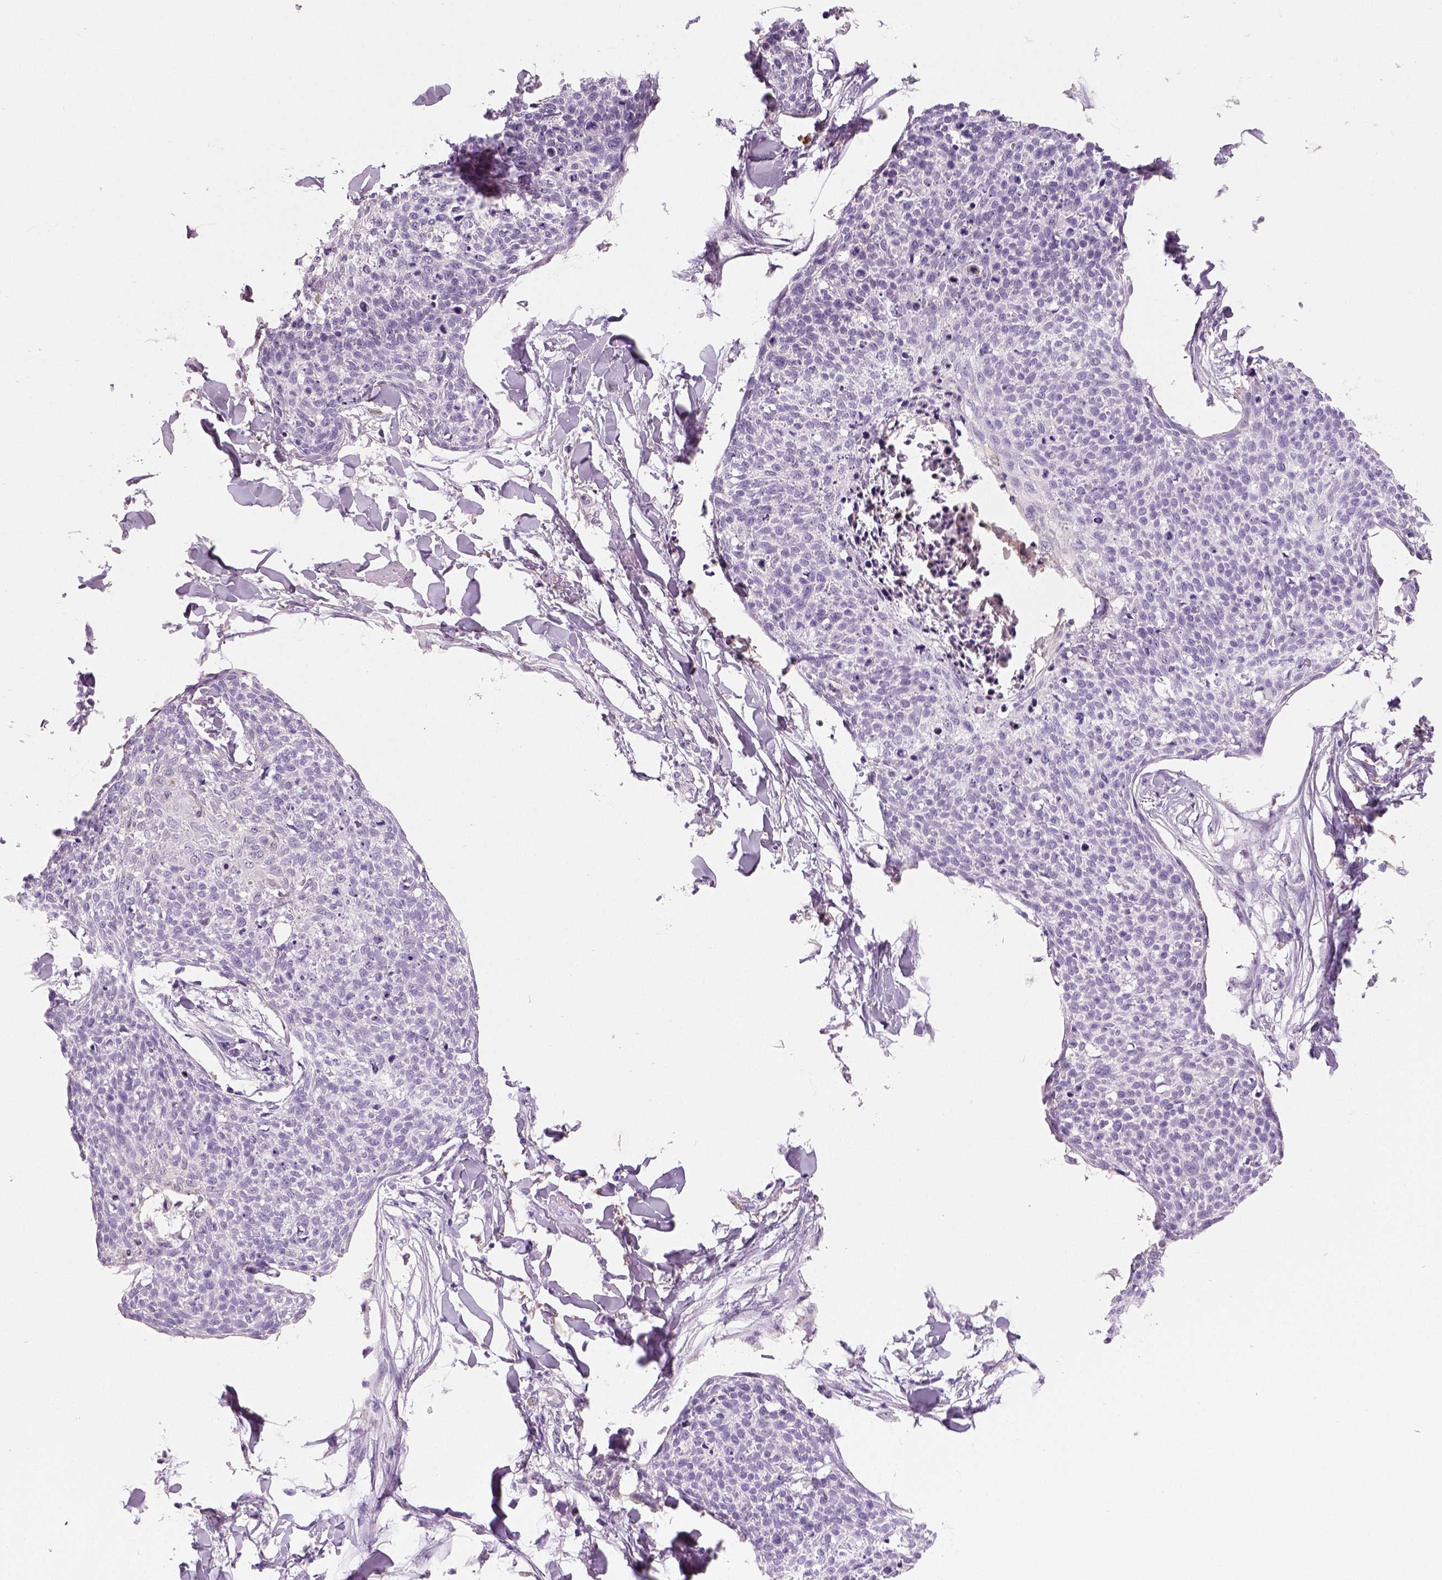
{"staining": {"intensity": "negative", "quantity": "none", "location": "none"}, "tissue": "skin cancer", "cell_type": "Tumor cells", "image_type": "cancer", "snomed": [{"axis": "morphology", "description": "Squamous cell carcinoma, NOS"}, {"axis": "topography", "description": "Skin"}, {"axis": "topography", "description": "Vulva"}], "caption": "The immunohistochemistry (IHC) image has no significant staining in tumor cells of squamous cell carcinoma (skin) tissue.", "gene": "NECAB2", "patient": {"sex": "female", "age": 75}}